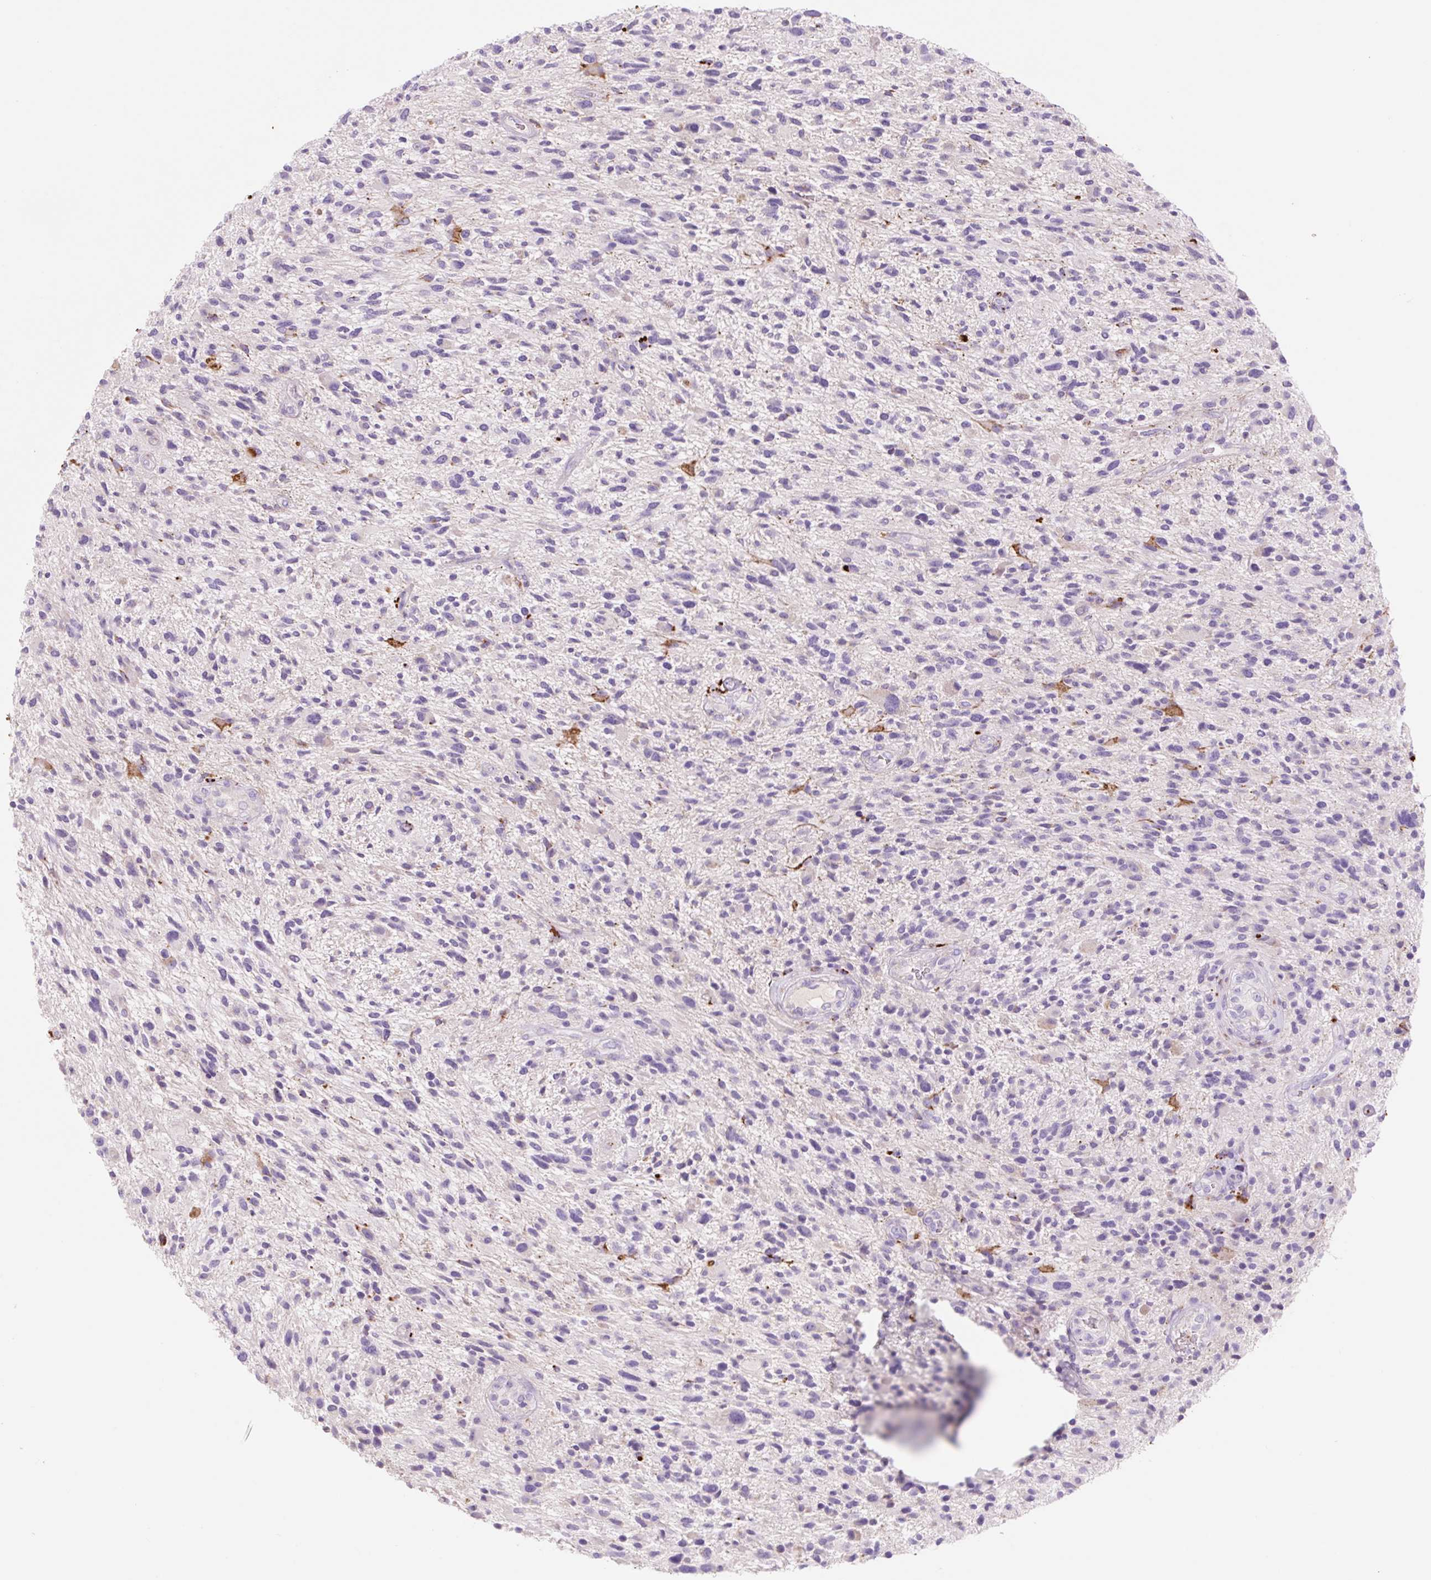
{"staining": {"intensity": "negative", "quantity": "none", "location": "none"}, "tissue": "glioma", "cell_type": "Tumor cells", "image_type": "cancer", "snomed": [{"axis": "morphology", "description": "Glioma, malignant, High grade"}, {"axis": "topography", "description": "Brain"}], "caption": "This is a histopathology image of immunohistochemistry staining of glioma, which shows no positivity in tumor cells. Nuclei are stained in blue.", "gene": "HEXA", "patient": {"sex": "male", "age": 47}}